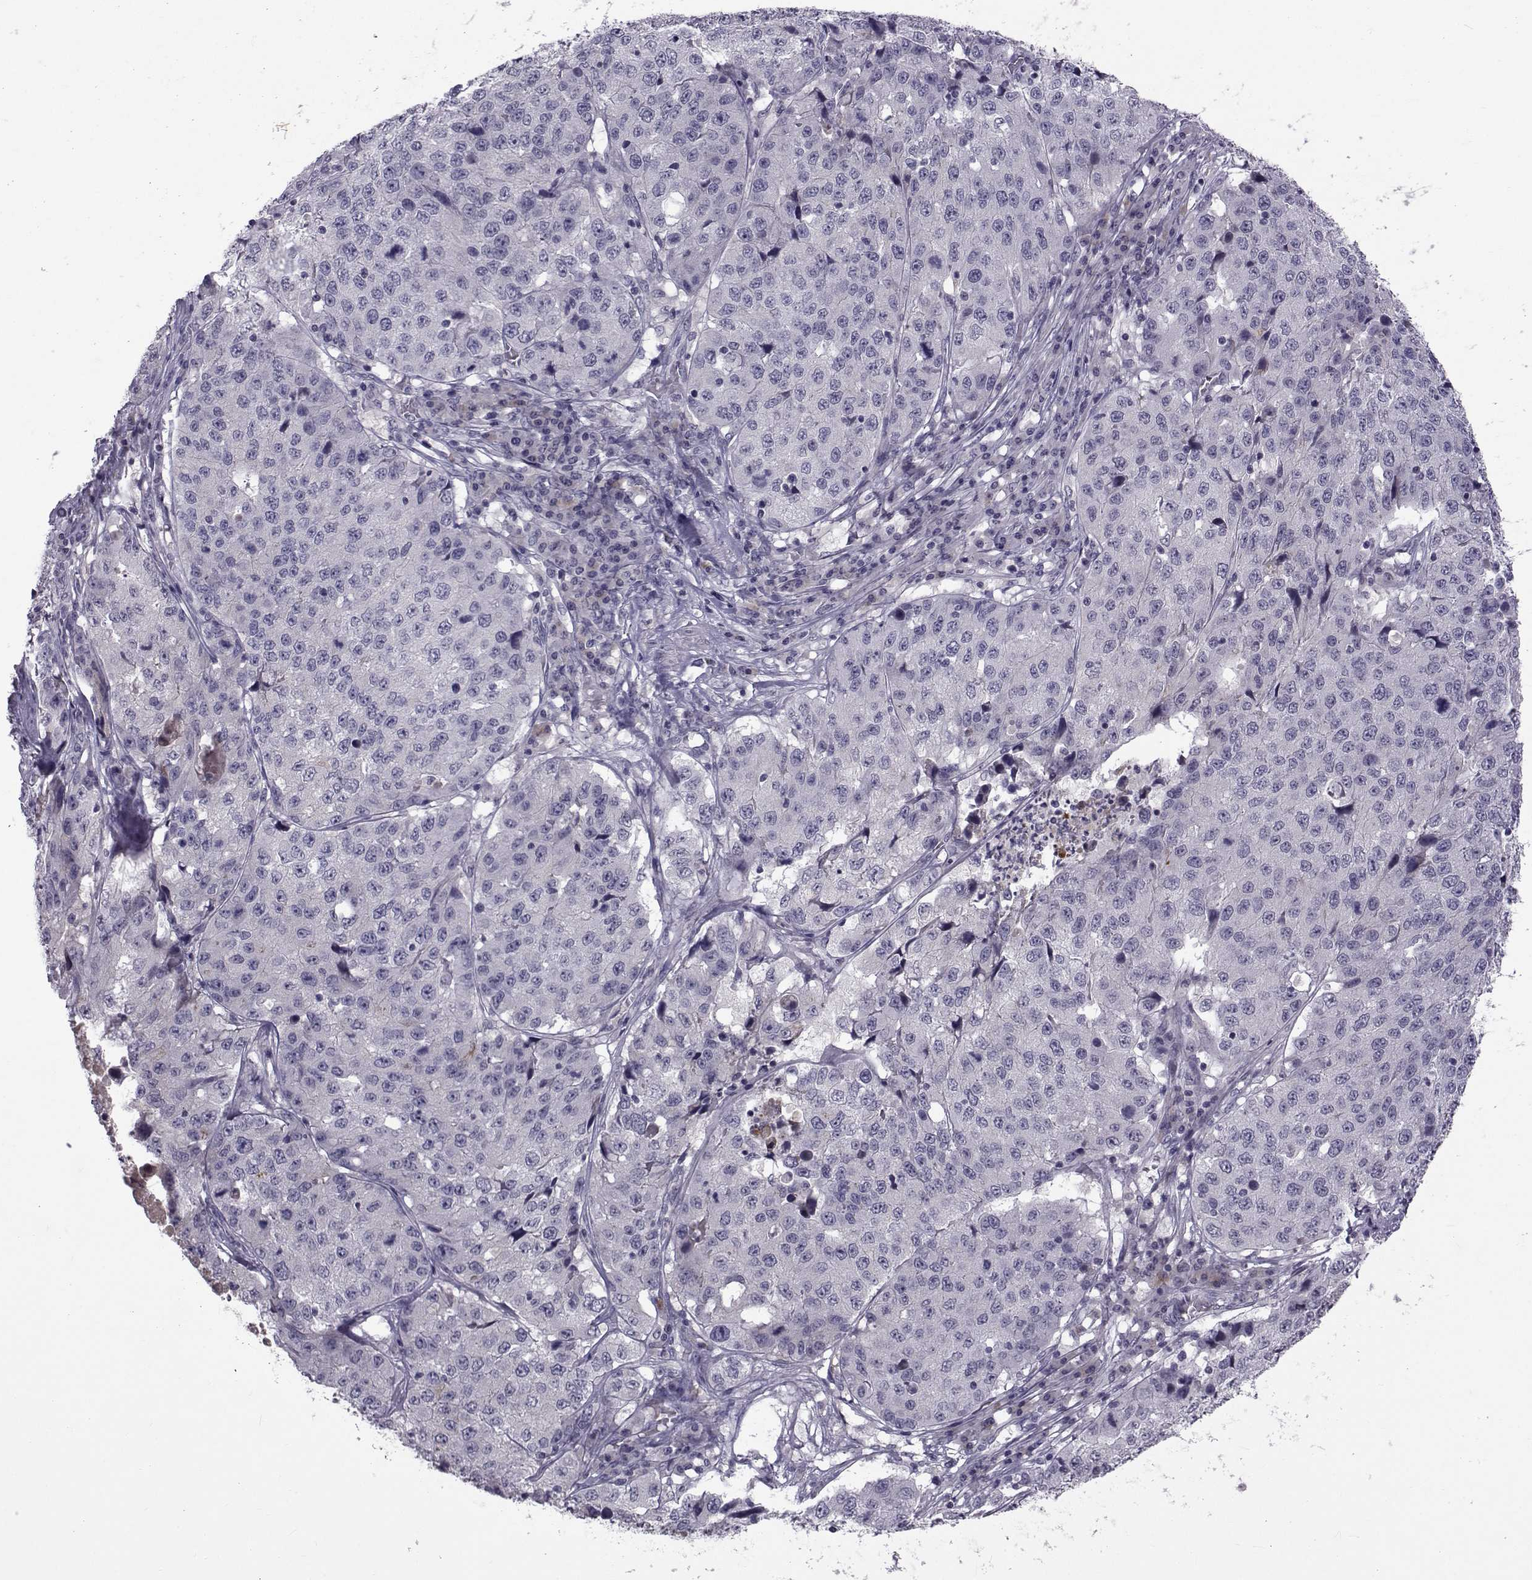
{"staining": {"intensity": "negative", "quantity": "none", "location": "none"}, "tissue": "stomach cancer", "cell_type": "Tumor cells", "image_type": "cancer", "snomed": [{"axis": "morphology", "description": "Adenocarcinoma, NOS"}, {"axis": "topography", "description": "Stomach"}], "caption": "Protein analysis of stomach cancer (adenocarcinoma) exhibits no significant expression in tumor cells. The staining was performed using DAB (3,3'-diaminobenzidine) to visualize the protein expression in brown, while the nuclei were stained in blue with hematoxylin (Magnification: 20x).", "gene": "TNFRSF11B", "patient": {"sex": "male", "age": 71}}